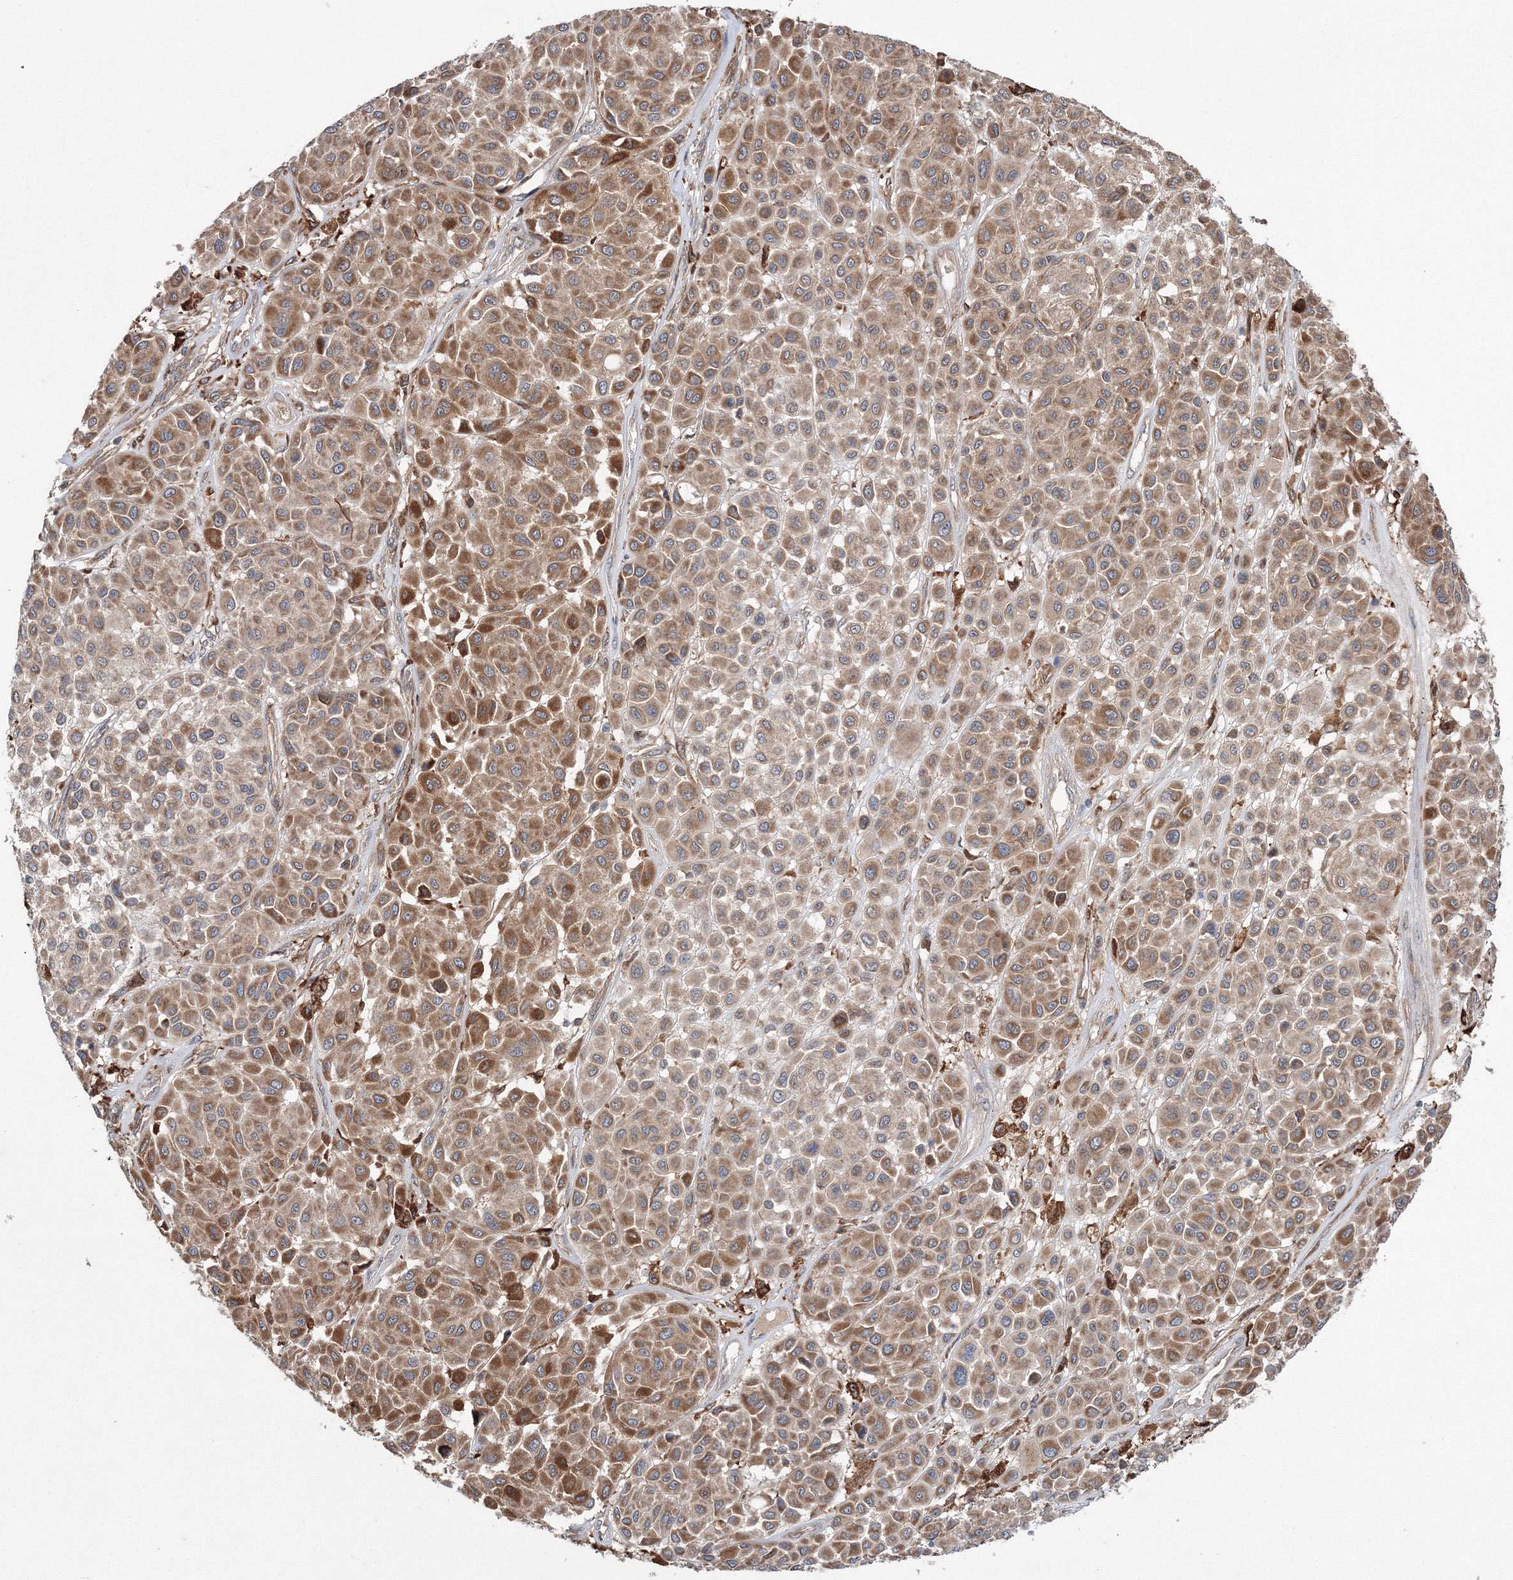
{"staining": {"intensity": "moderate", "quantity": ">75%", "location": "cytoplasmic/membranous"}, "tissue": "melanoma", "cell_type": "Tumor cells", "image_type": "cancer", "snomed": [{"axis": "morphology", "description": "Malignant melanoma, Metastatic site"}, {"axis": "topography", "description": "Soft tissue"}], "caption": "Immunohistochemical staining of melanoma shows moderate cytoplasmic/membranous protein expression in about >75% of tumor cells. The staining is performed using DAB brown chromogen to label protein expression. The nuclei are counter-stained blue using hematoxylin.", "gene": "RANBP3L", "patient": {"sex": "male", "age": 41}}